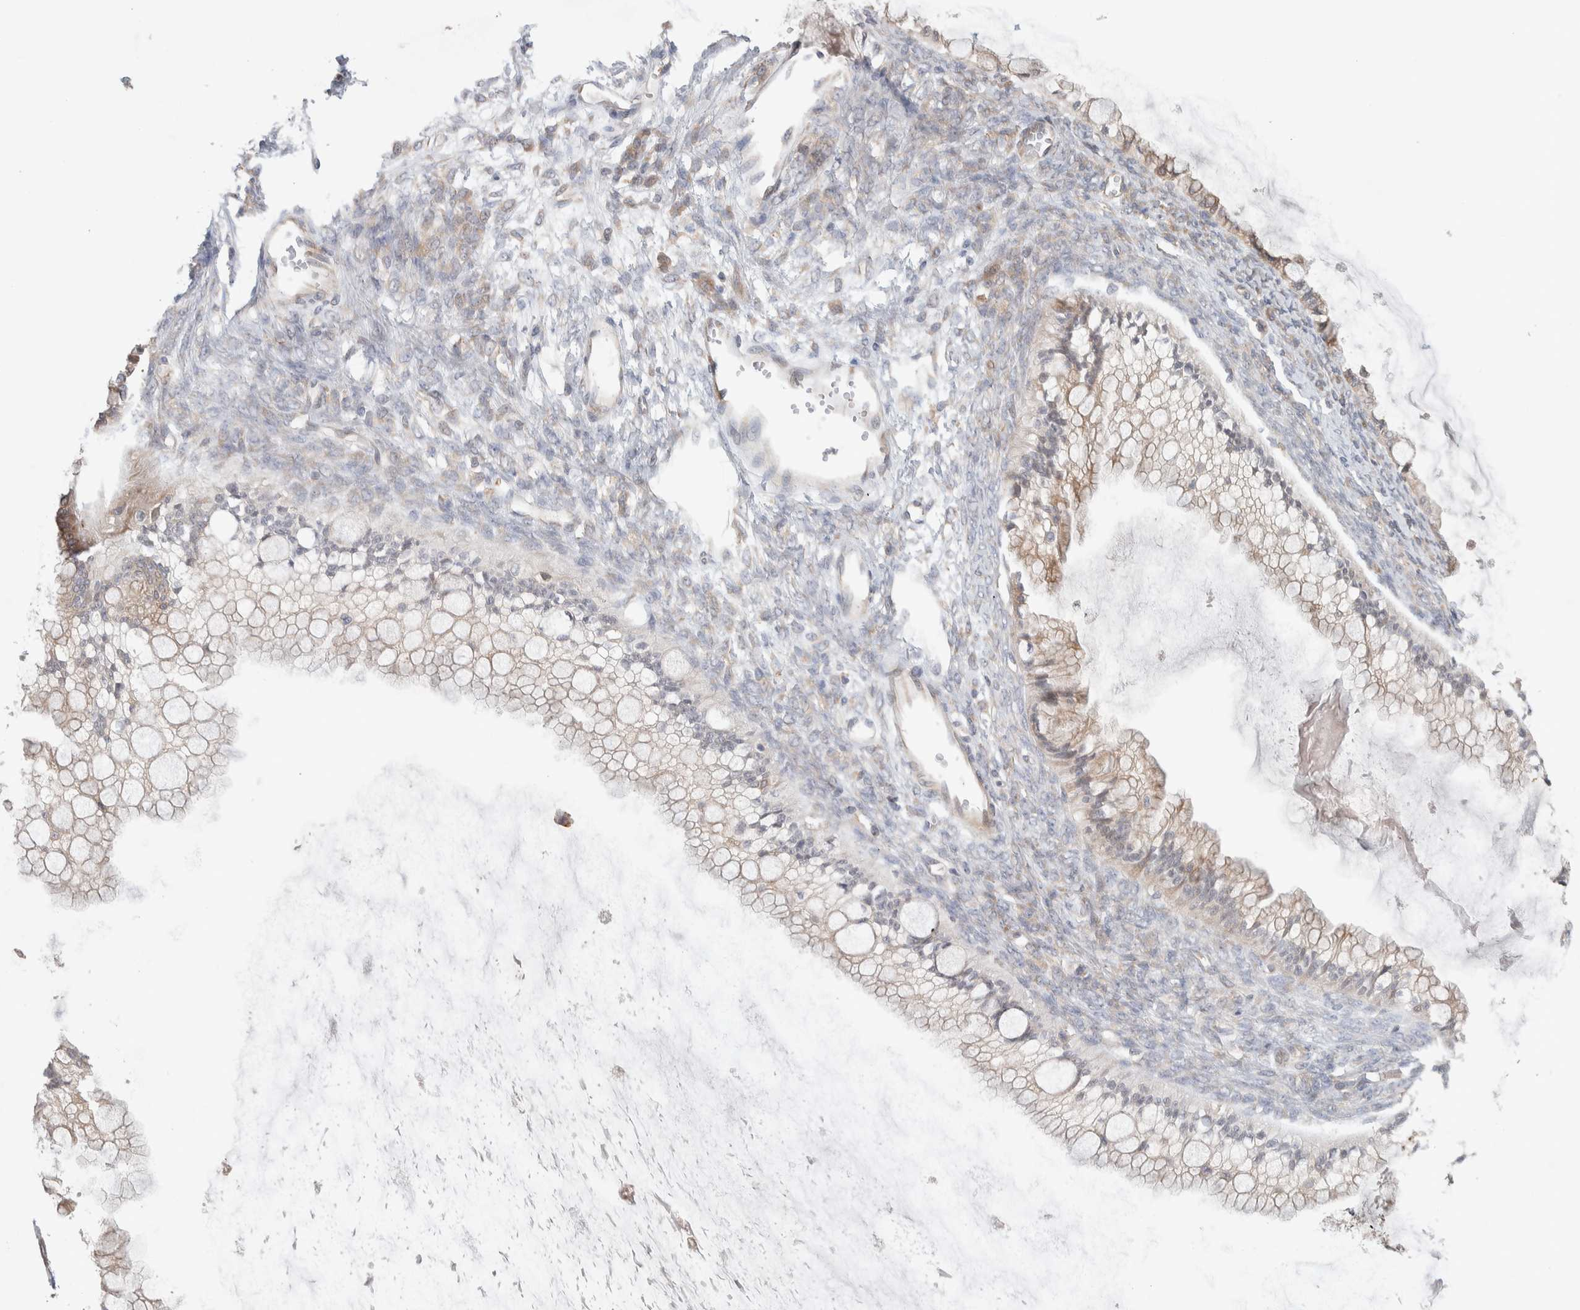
{"staining": {"intensity": "weak", "quantity": "25%-75%", "location": "cytoplasmic/membranous"}, "tissue": "ovarian cancer", "cell_type": "Tumor cells", "image_type": "cancer", "snomed": [{"axis": "morphology", "description": "Cystadenocarcinoma, mucinous, NOS"}, {"axis": "topography", "description": "Ovary"}], "caption": "Immunohistochemistry (IHC) of human ovarian cancer exhibits low levels of weak cytoplasmic/membranous staining in about 25%-75% of tumor cells. The staining was performed using DAB to visualize the protein expression in brown, while the nuclei were stained in blue with hematoxylin (Magnification: 20x).", "gene": "ADCY8", "patient": {"sex": "female", "age": 57}}